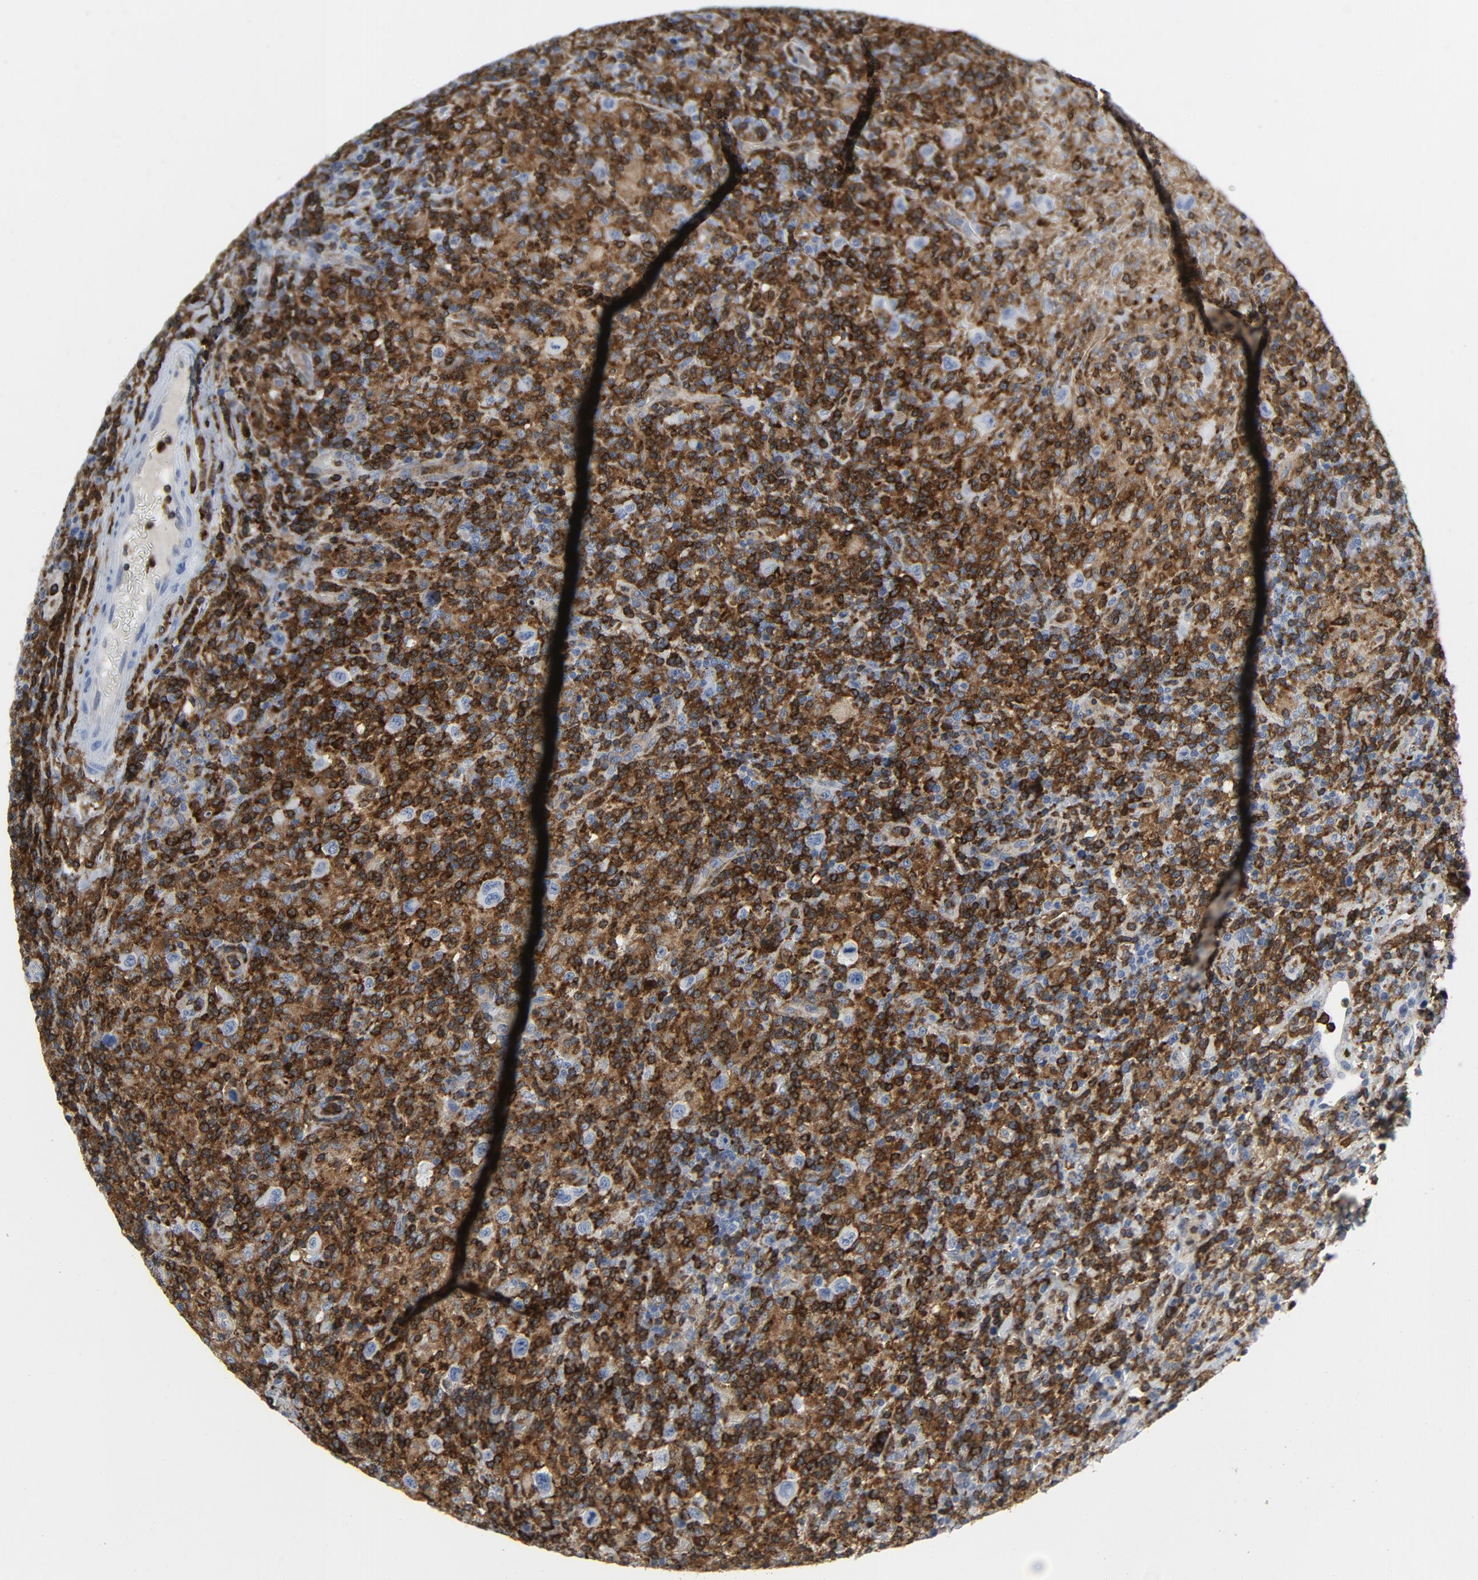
{"staining": {"intensity": "negative", "quantity": "none", "location": "none"}, "tissue": "lymphoma", "cell_type": "Tumor cells", "image_type": "cancer", "snomed": [{"axis": "morphology", "description": "Hodgkin's disease, NOS"}, {"axis": "topography", "description": "Lymph node"}], "caption": "The photomicrograph exhibits no significant positivity in tumor cells of lymphoma. Brightfield microscopy of immunohistochemistry stained with DAB (brown) and hematoxylin (blue), captured at high magnification.", "gene": "LCP2", "patient": {"sex": "male", "age": 65}}